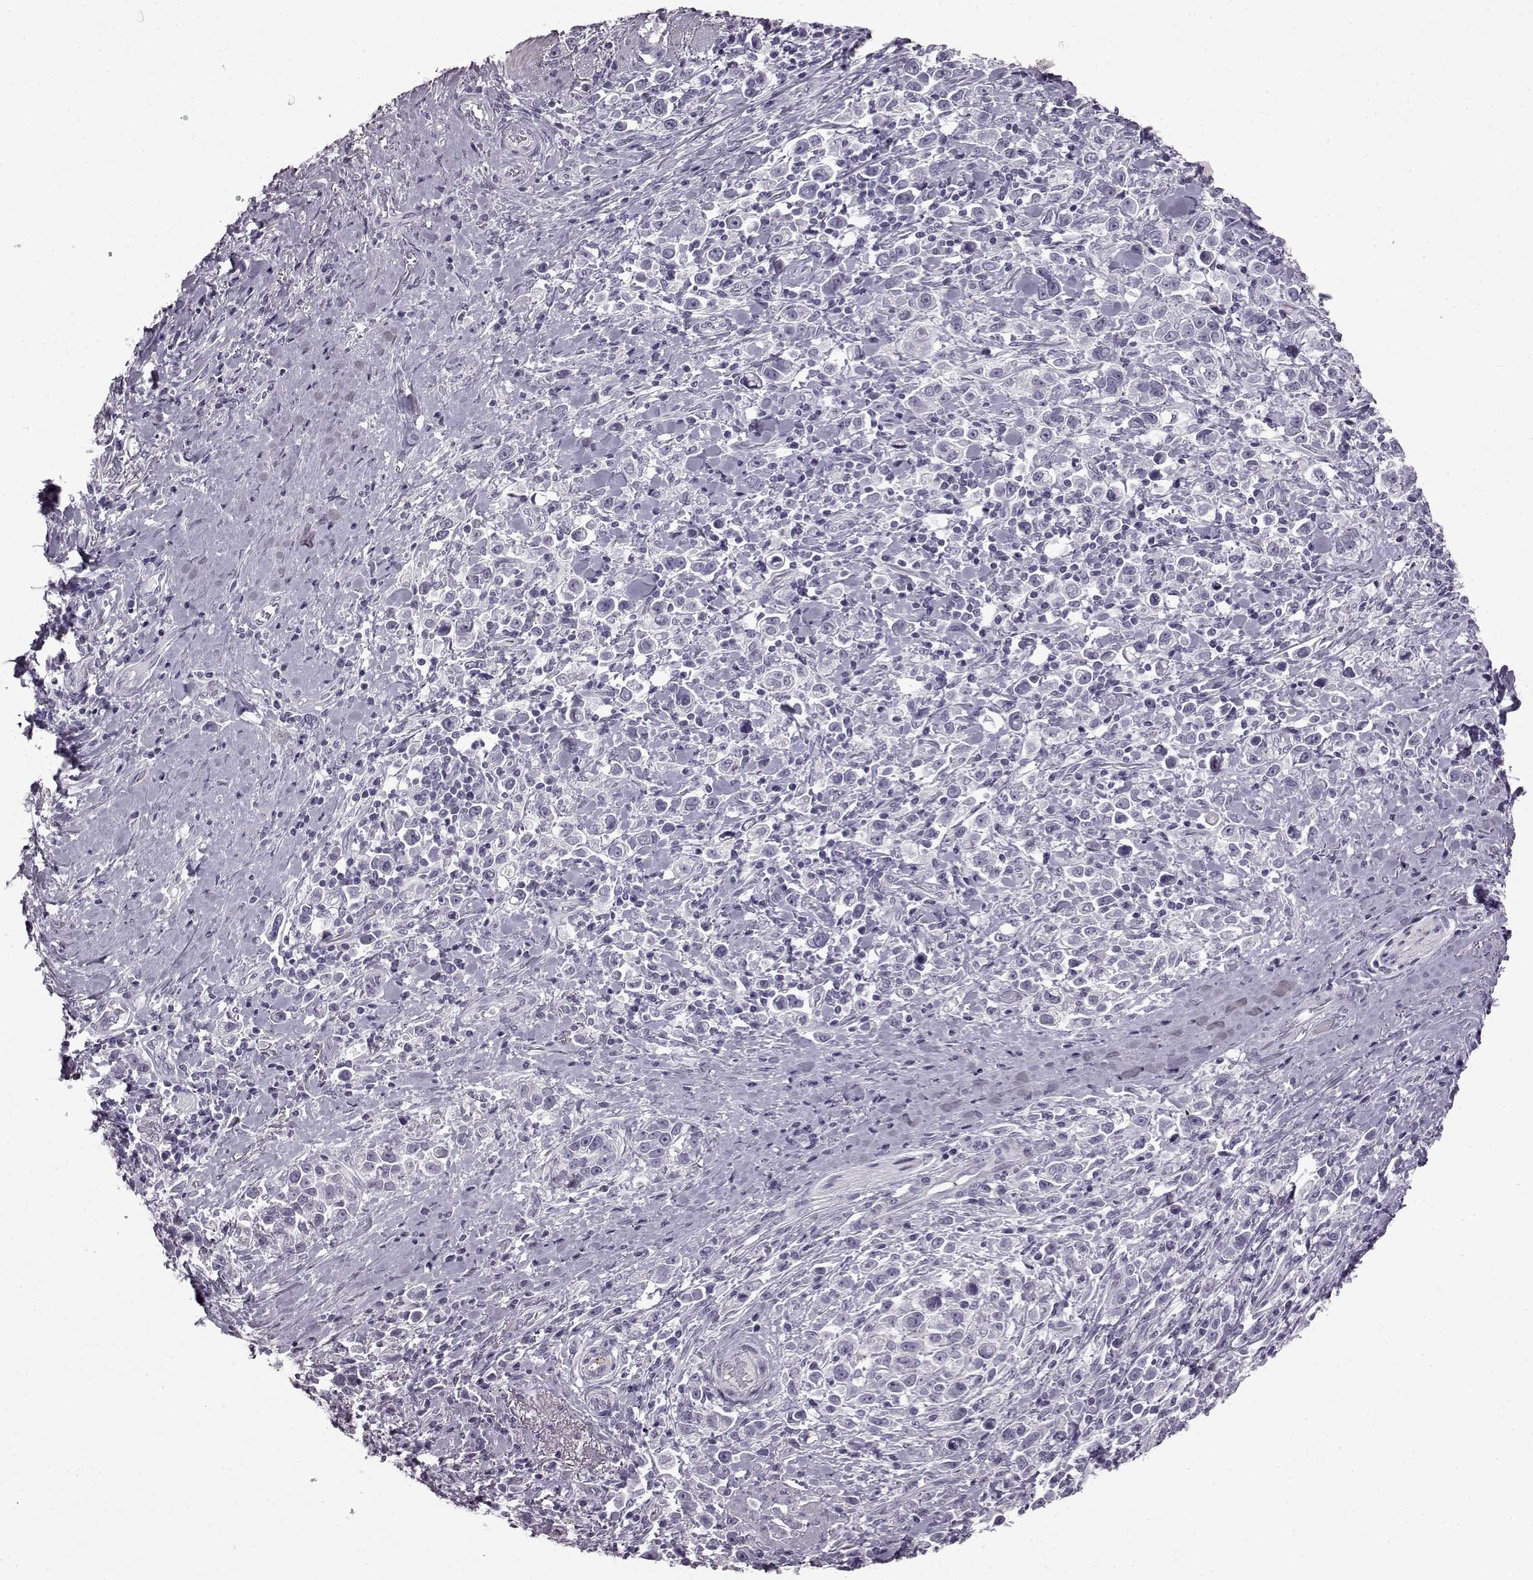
{"staining": {"intensity": "negative", "quantity": "none", "location": "none"}, "tissue": "stomach cancer", "cell_type": "Tumor cells", "image_type": "cancer", "snomed": [{"axis": "morphology", "description": "Adenocarcinoma, NOS"}, {"axis": "topography", "description": "Stomach"}], "caption": "An immunohistochemistry histopathology image of stomach adenocarcinoma is shown. There is no staining in tumor cells of stomach adenocarcinoma.", "gene": "SLC28A2", "patient": {"sex": "male", "age": 93}}